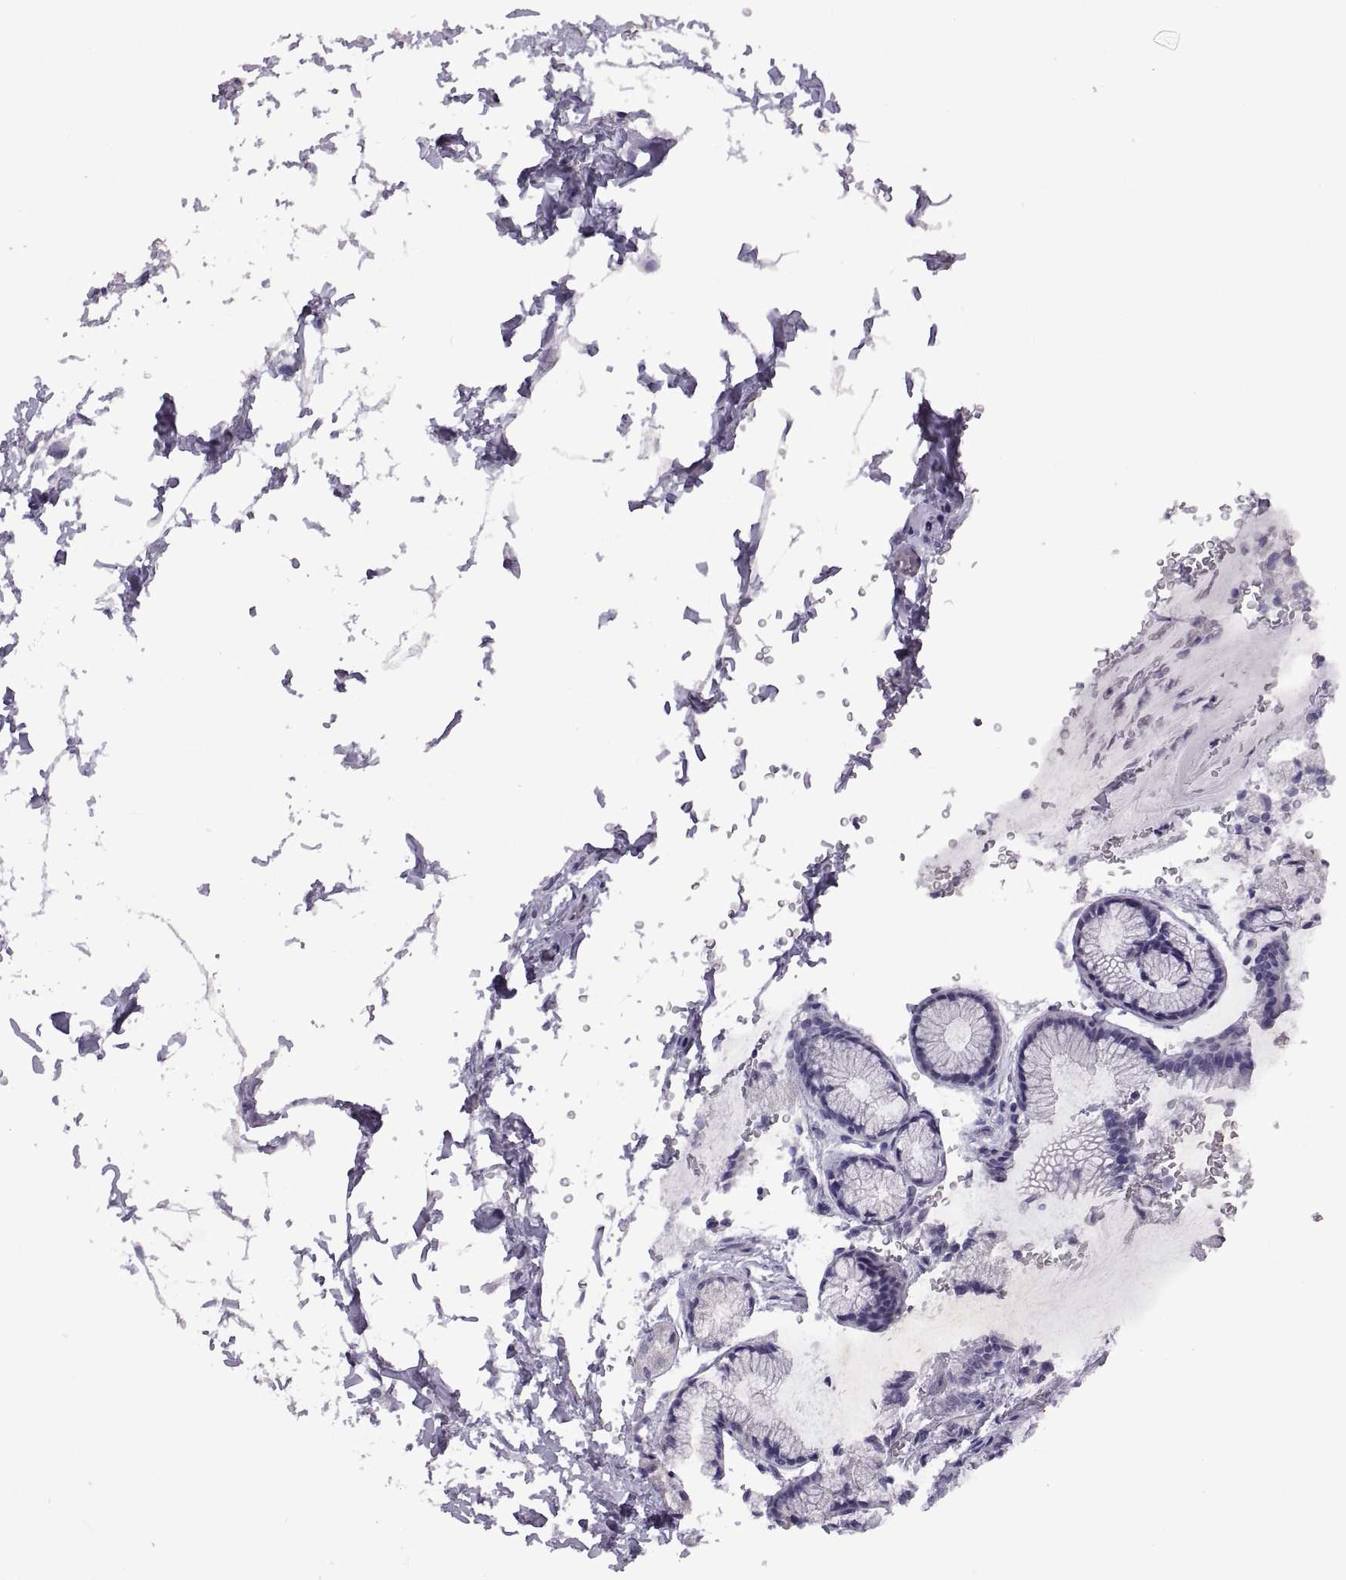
{"staining": {"intensity": "weak", "quantity": "<25%", "location": "cytoplasmic/membranous"}, "tissue": "stomach", "cell_type": "Glandular cells", "image_type": "normal", "snomed": [{"axis": "morphology", "description": "Normal tissue, NOS"}, {"axis": "morphology", "description": "Adenocarcinoma, NOS"}, {"axis": "morphology", "description": "Adenocarcinoma, High grade"}, {"axis": "topography", "description": "Stomach, upper"}, {"axis": "topography", "description": "Stomach"}], "caption": "Glandular cells are negative for protein expression in benign human stomach.", "gene": "RDM1", "patient": {"sex": "female", "age": 65}}